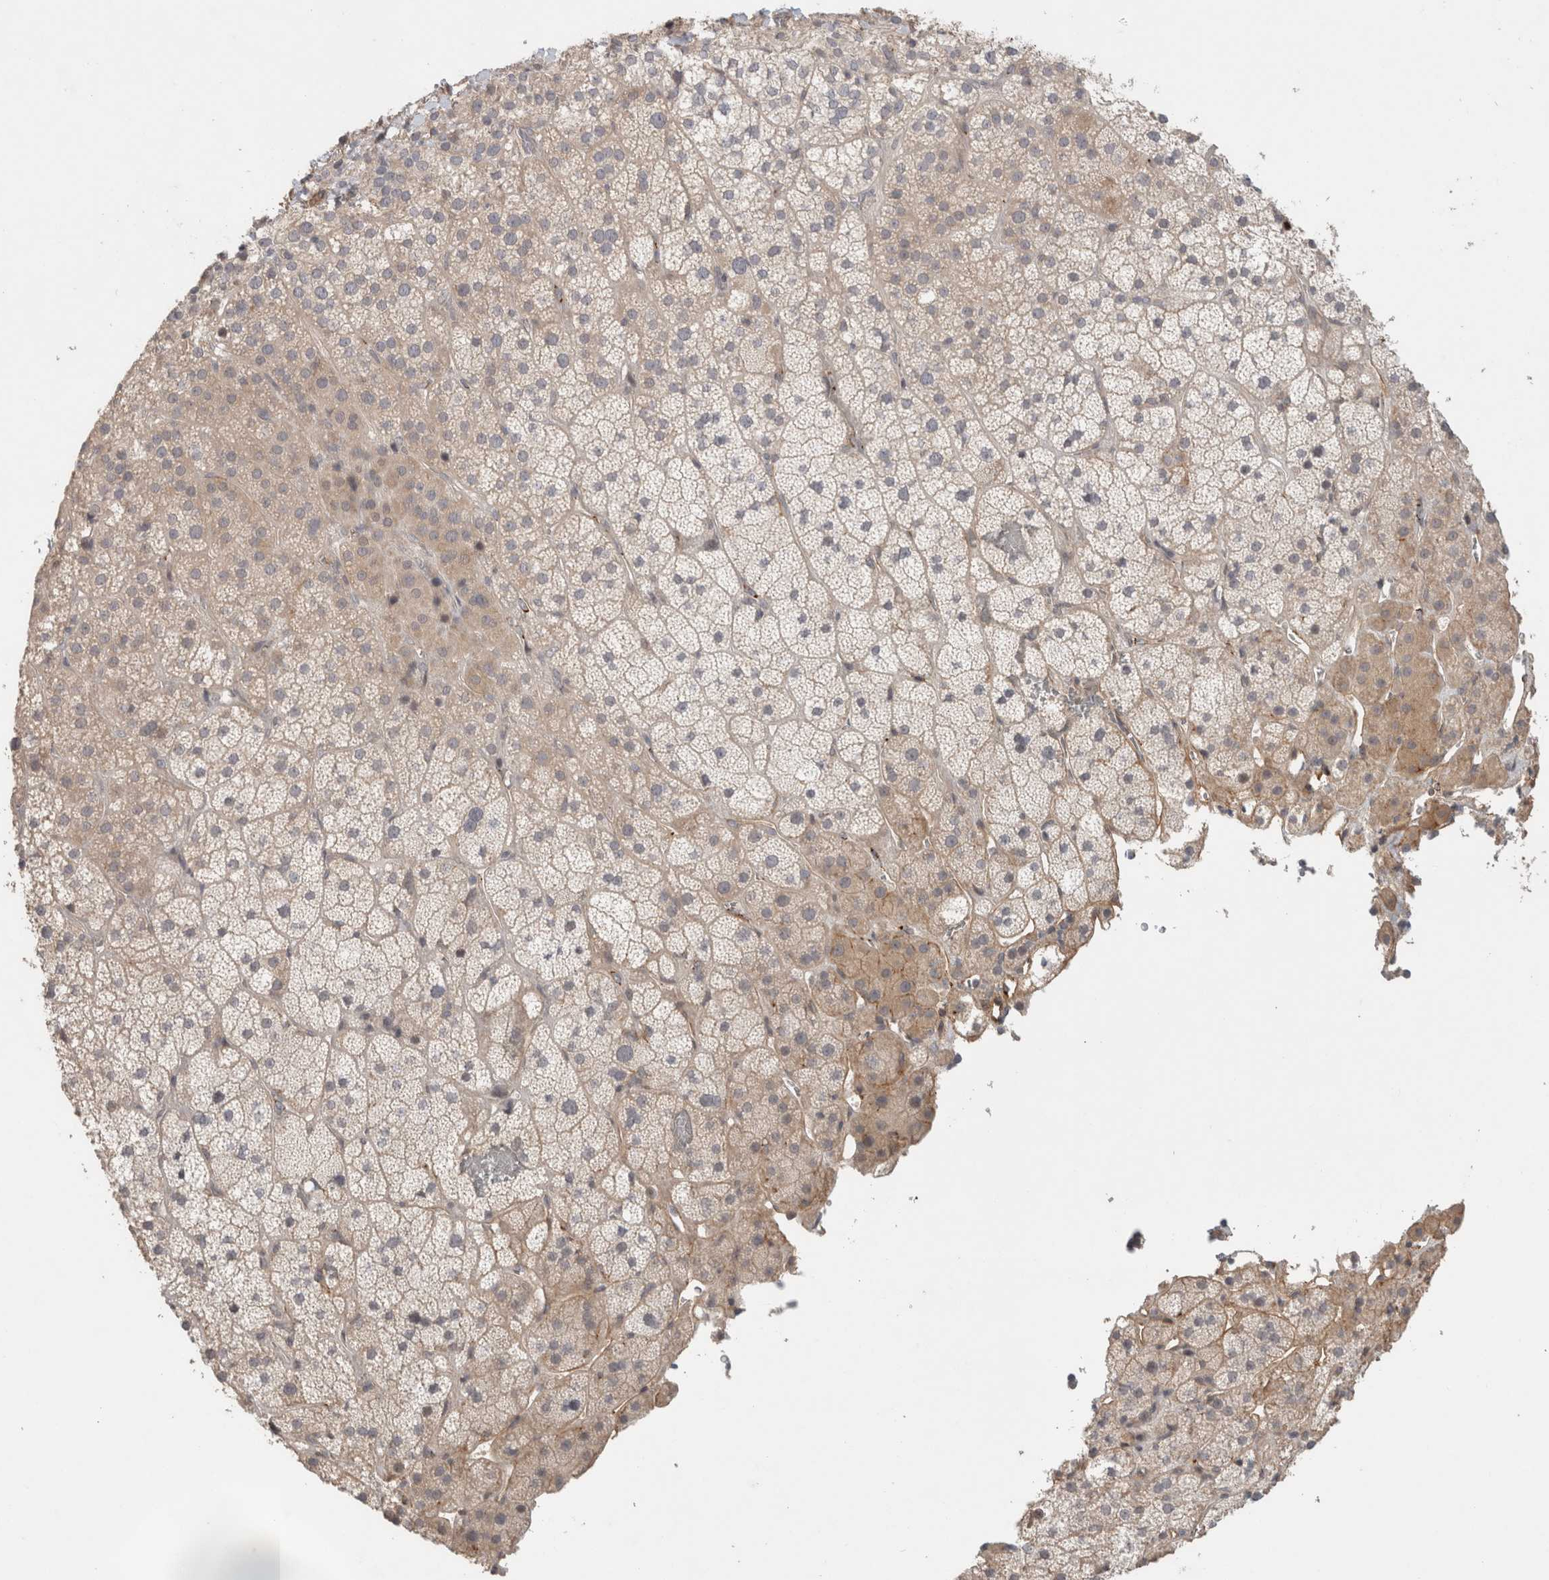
{"staining": {"intensity": "weak", "quantity": "25%-75%", "location": "cytoplasmic/membranous"}, "tissue": "adrenal gland", "cell_type": "Glandular cells", "image_type": "normal", "snomed": [{"axis": "morphology", "description": "Normal tissue, NOS"}, {"axis": "topography", "description": "Adrenal gland"}], "caption": "IHC staining of normal adrenal gland, which demonstrates low levels of weak cytoplasmic/membranous staining in about 25%-75% of glandular cells indicating weak cytoplasmic/membranous protein expression. The staining was performed using DAB (3,3'-diaminobenzidine) (brown) for protein detection and nuclei were counterstained in hematoxylin (blue).", "gene": "HSPG2", "patient": {"sex": "male", "age": 57}}